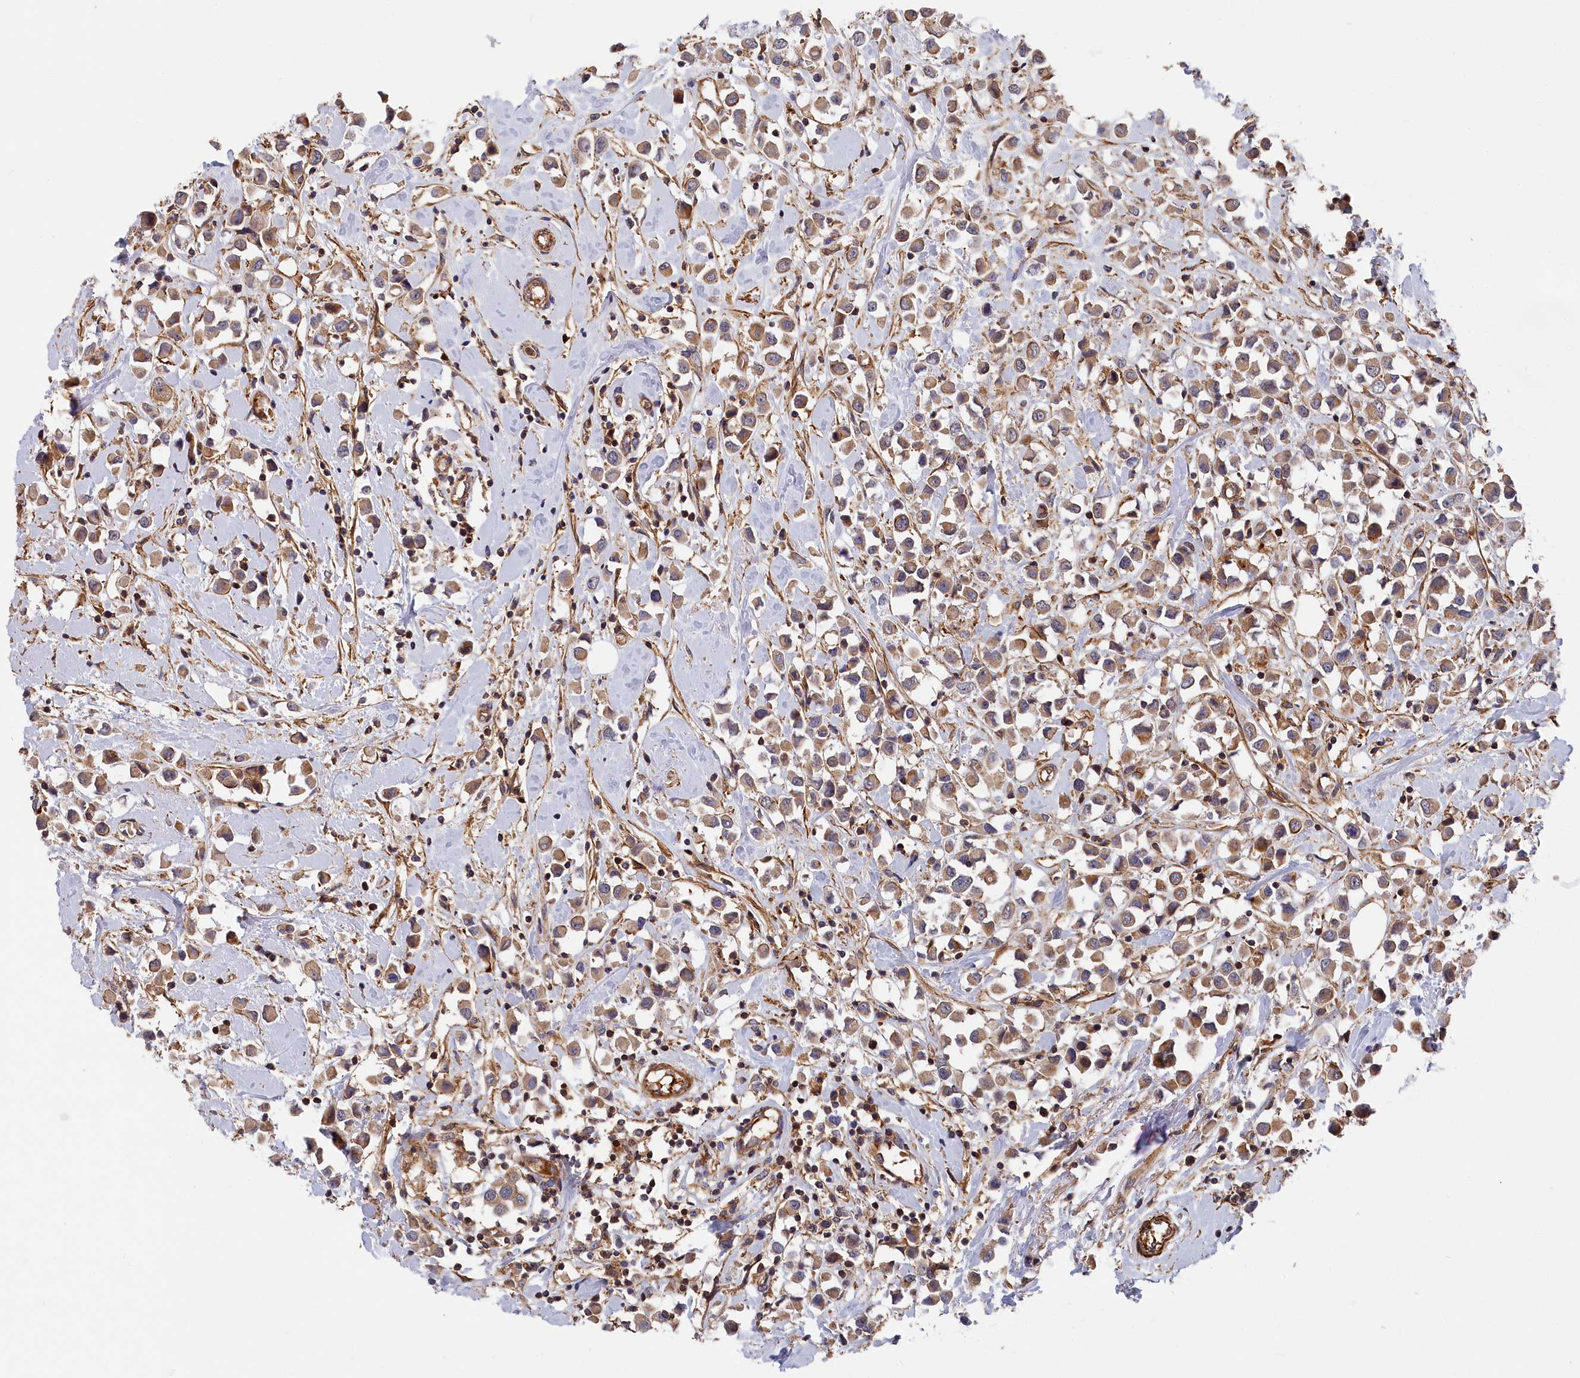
{"staining": {"intensity": "moderate", "quantity": ">75%", "location": "cytoplasmic/membranous"}, "tissue": "breast cancer", "cell_type": "Tumor cells", "image_type": "cancer", "snomed": [{"axis": "morphology", "description": "Duct carcinoma"}, {"axis": "topography", "description": "Breast"}], "caption": "Infiltrating ductal carcinoma (breast) stained for a protein (brown) reveals moderate cytoplasmic/membranous positive expression in about >75% of tumor cells.", "gene": "LDHD", "patient": {"sex": "female", "age": 61}}